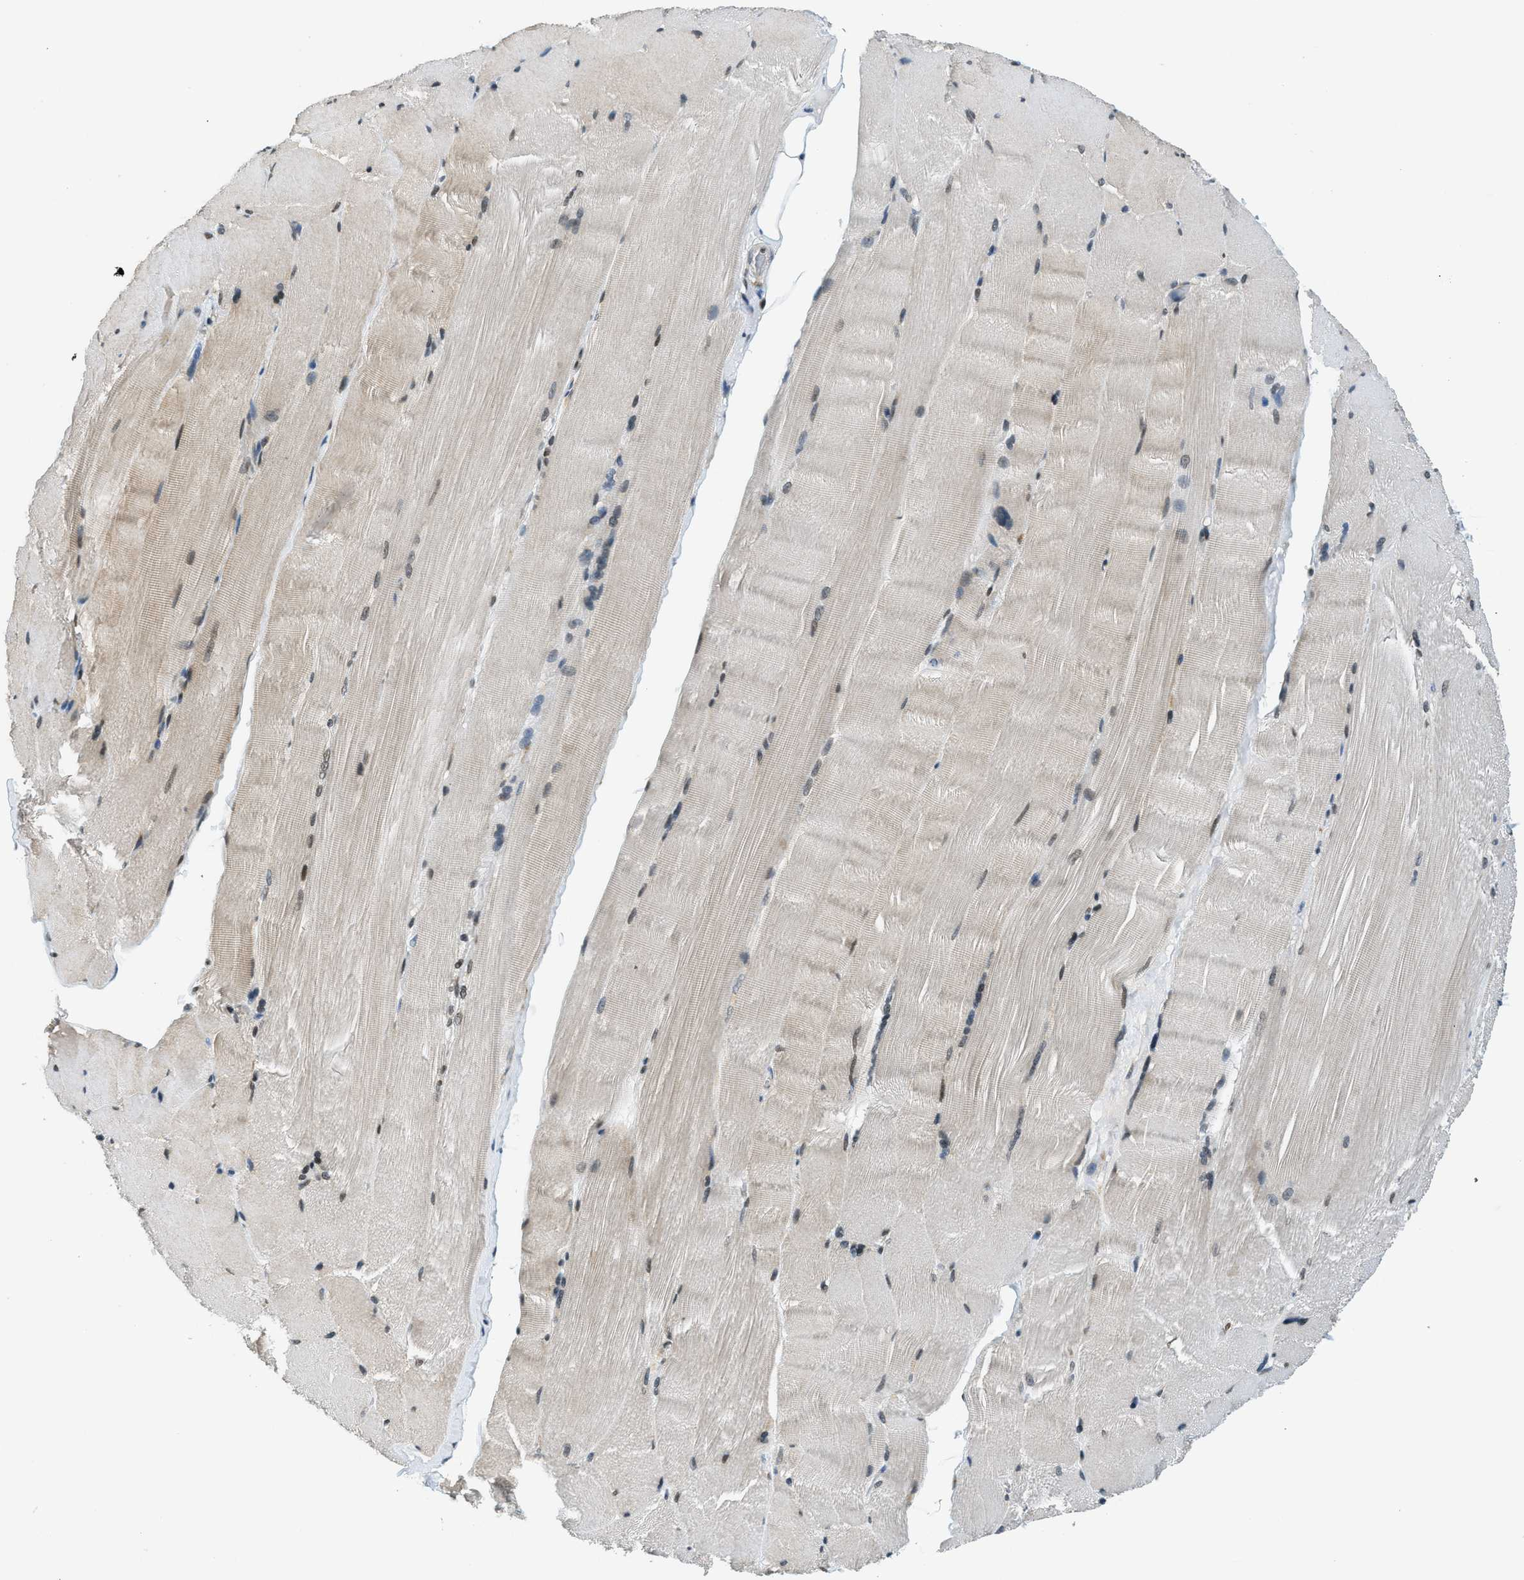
{"staining": {"intensity": "weak", "quantity": "<25%", "location": "cytoplasmic/membranous,nuclear"}, "tissue": "skeletal muscle", "cell_type": "Myocytes", "image_type": "normal", "snomed": [{"axis": "morphology", "description": "Normal tissue, NOS"}, {"axis": "topography", "description": "Skin"}, {"axis": "topography", "description": "Skeletal muscle"}], "caption": "High power microscopy histopathology image of an immunohistochemistry micrograph of normal skeletal muscle, revealing no significant staining in myocytes. (Stains: DAB (3,3'-diaminobenzidine) IHC with hematoxylin counter stain, Microscopy: brightfield microscopy at high magnification).", "gene": "RAB11FIP1", "patient": {"sex": "male", "age": 83}}